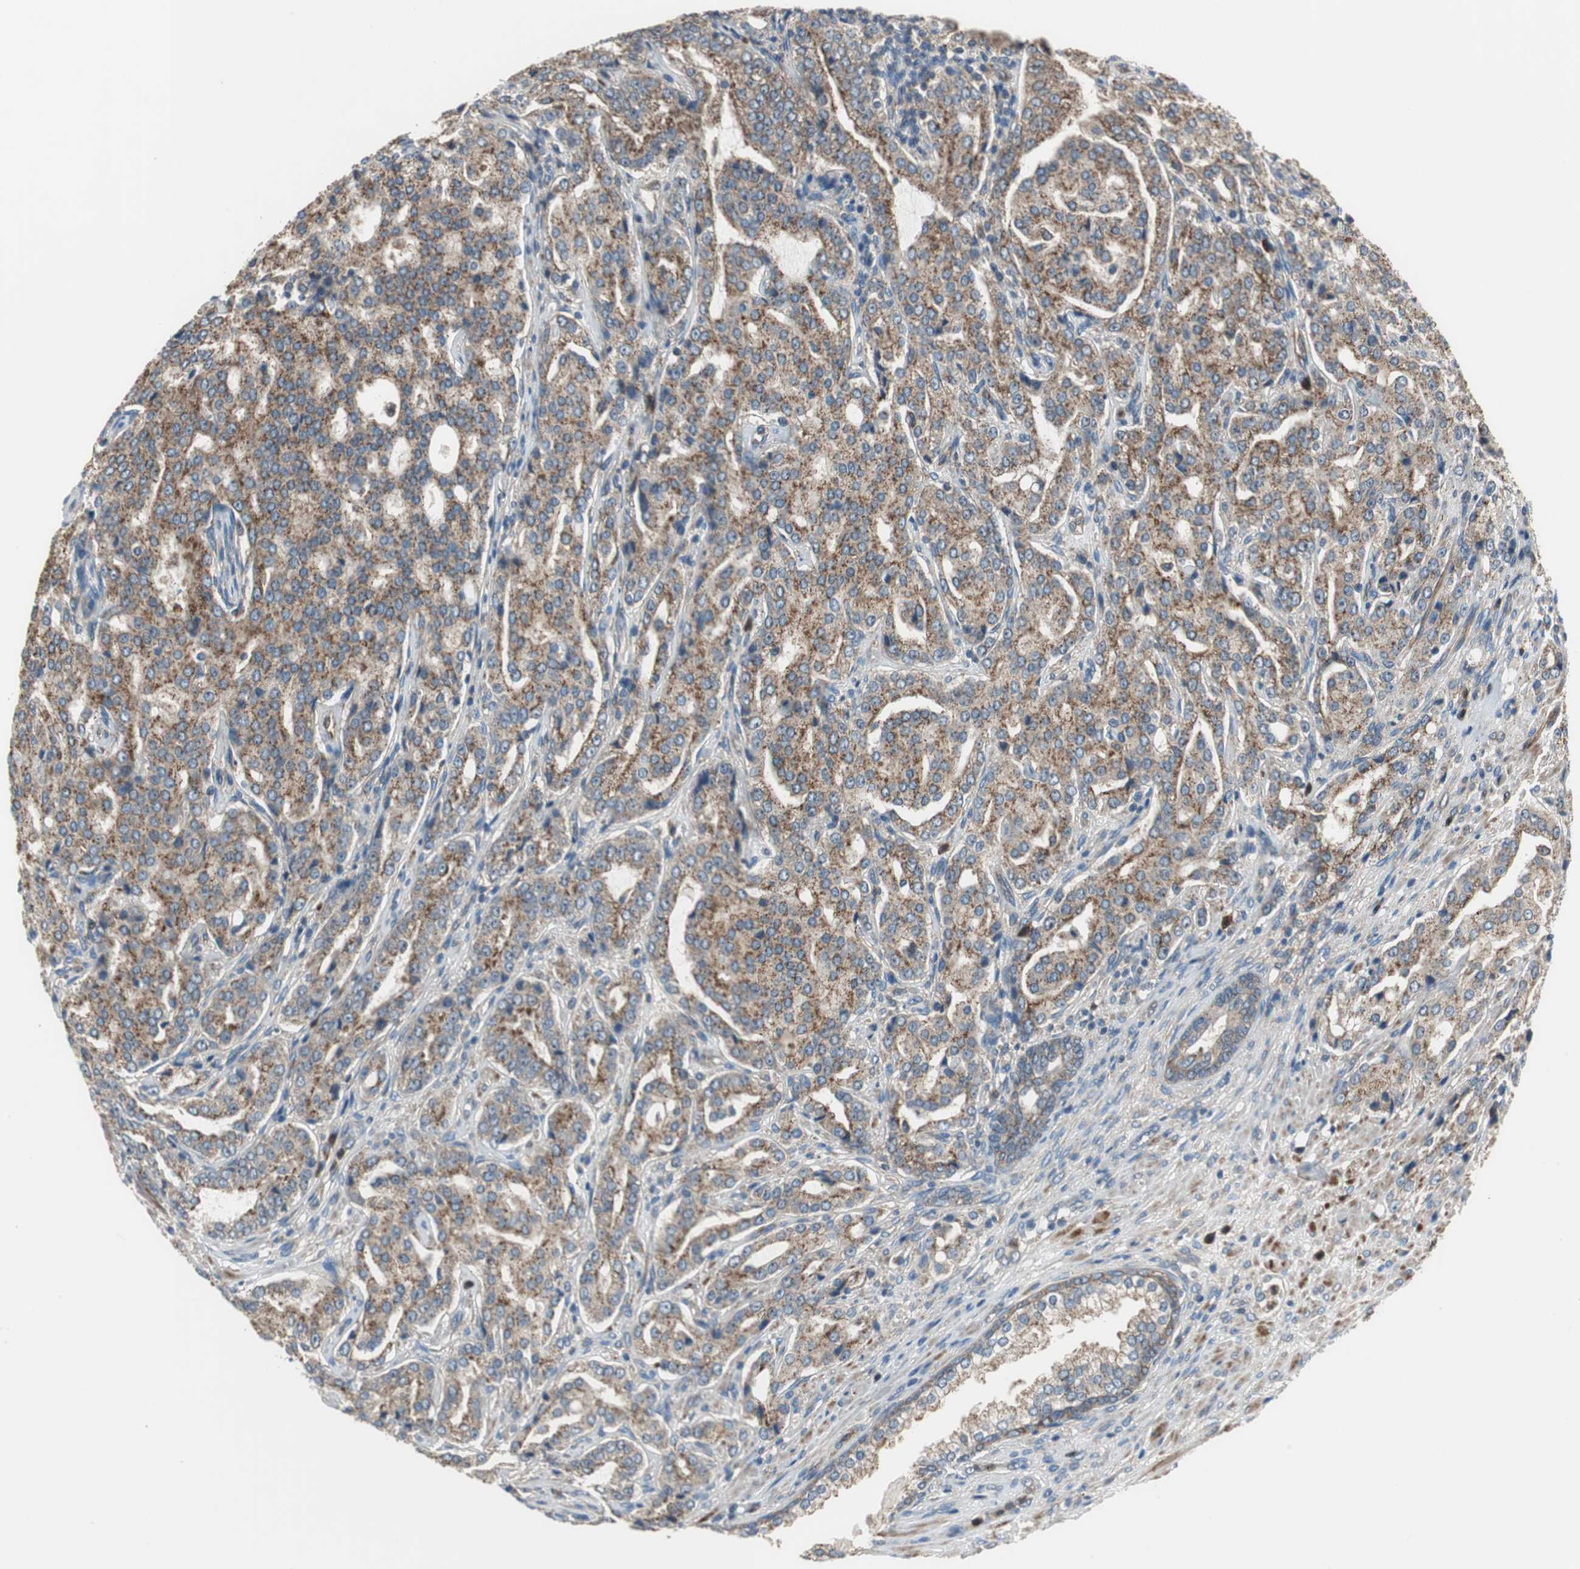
{"staining": {"intensity": "moderate", "quantity": ">75%", "location": "cytoplasmic/membranous"}, "tissue": "prostate cancer", "cell_type": "Tumor cells", "image_type": "cancer", "snomed": [{"axis": "morphology", "description": "Adenocarcinoma, High grade"}, {"axis": "topography", "description": "Prostate"}], "caption": "Immunohistochemical staining of adenocarcinoma (high-grade) (prostate) exhibits medium levels of moderate cytoplasmic/membranous protein positivity in about >75% of tumor cells. Ihc stains the protein of interest in brown and the nuclei are stained blue.", "gene": "PI4KB", "patient": {"sex": "male", "age": 72}}